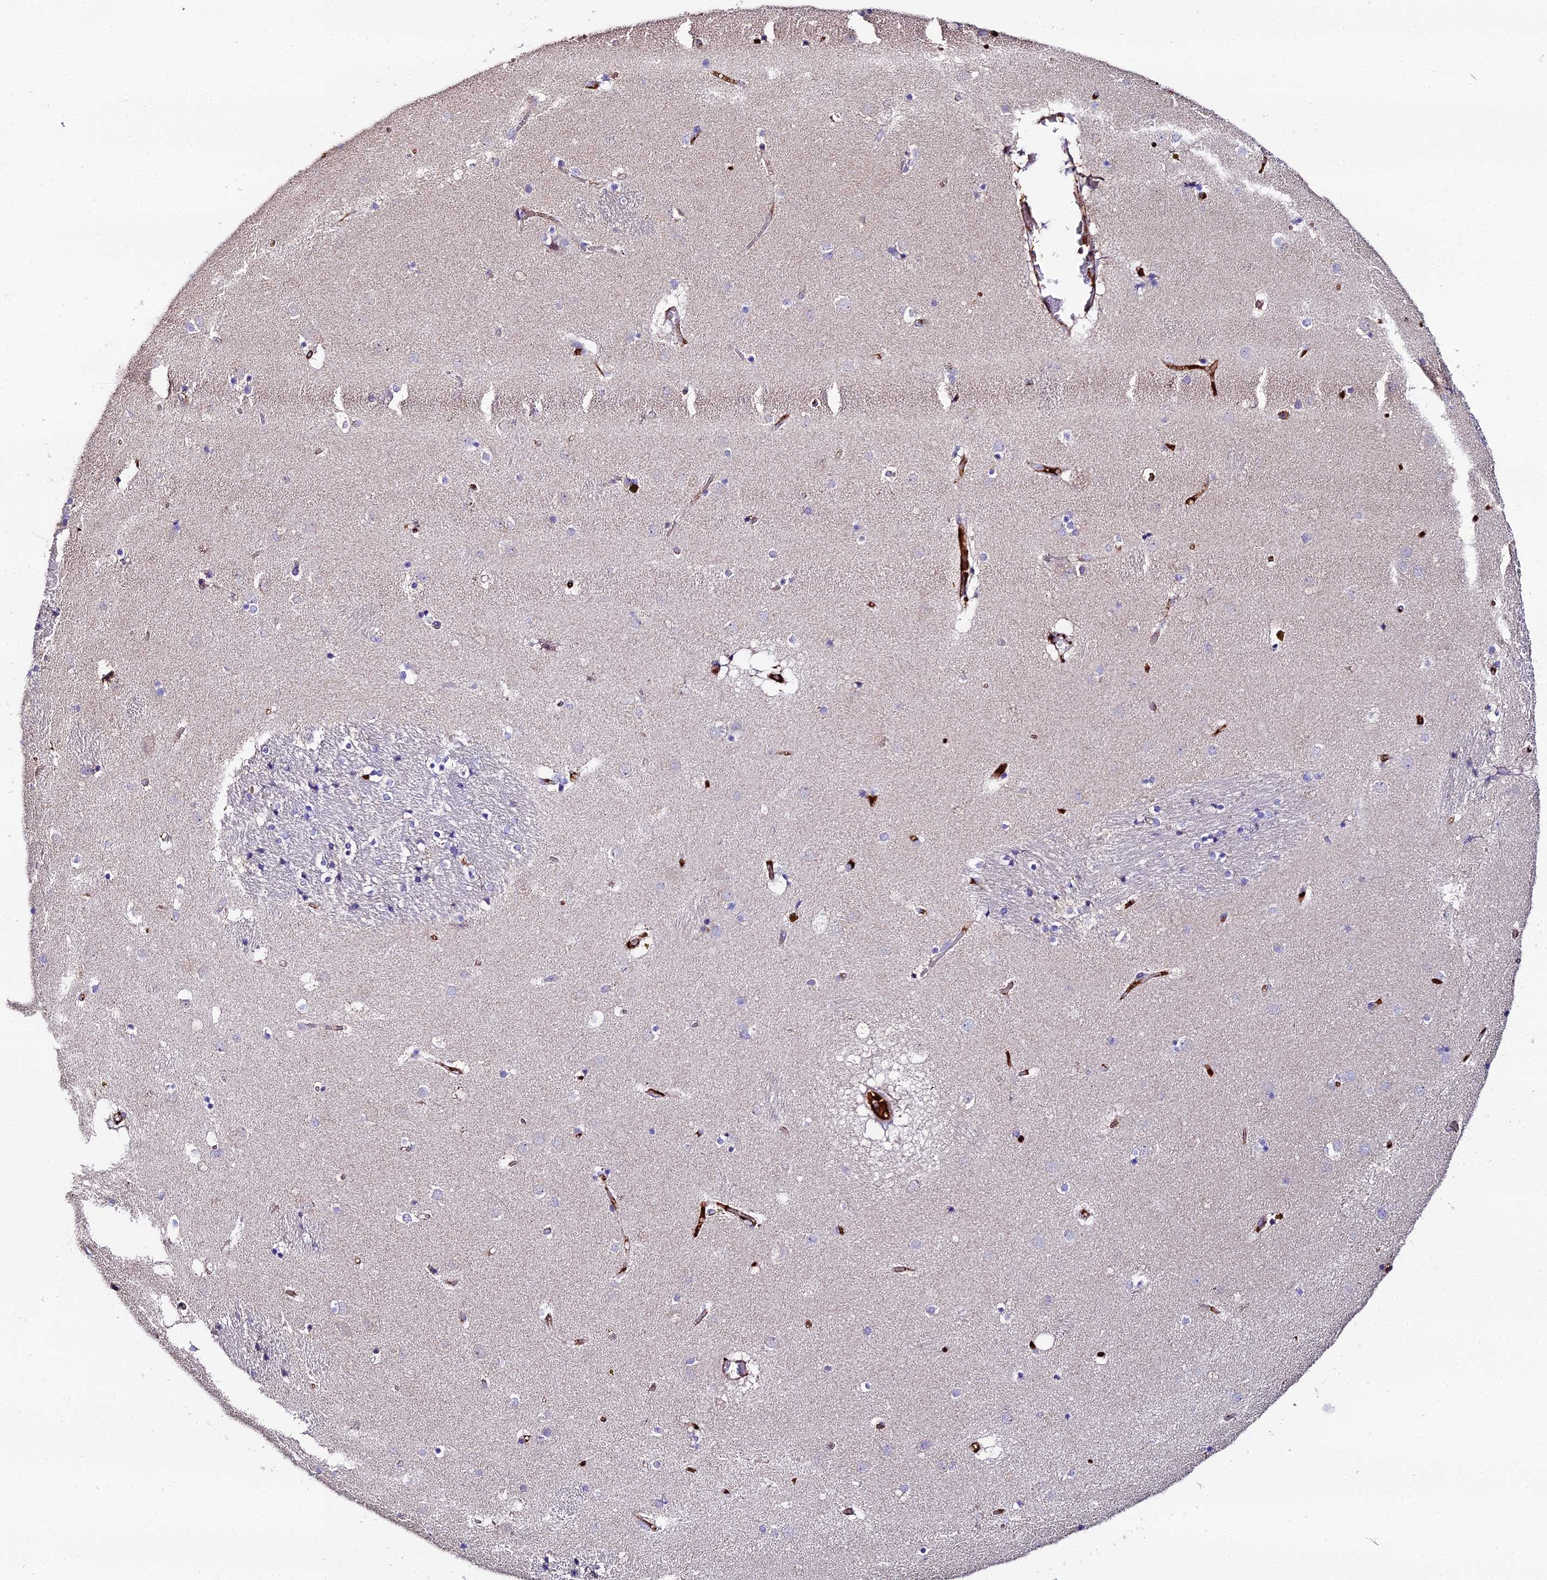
{"staining": {"intensity": "negative", "quantity": "none", "location": "none"}, "tissue": "caudate", "cell_type": "Glial cells", "image_type": "normal", "snomed": [{"axis": "morphology", "description": "Normal tissue, NOS"}, {"axis": "topography", "description": "Lateral ventricle wall"}], "caption": "Immunohistochemistry photomicrograph of normal human caudate stained for a protein (brown), which exhibits no positivity in glial cells. (Immunohistochemistry, brightfield microscopy, high magnification).", "gene": "BEX4", "patient": {"sex": "male", "age": 70}}